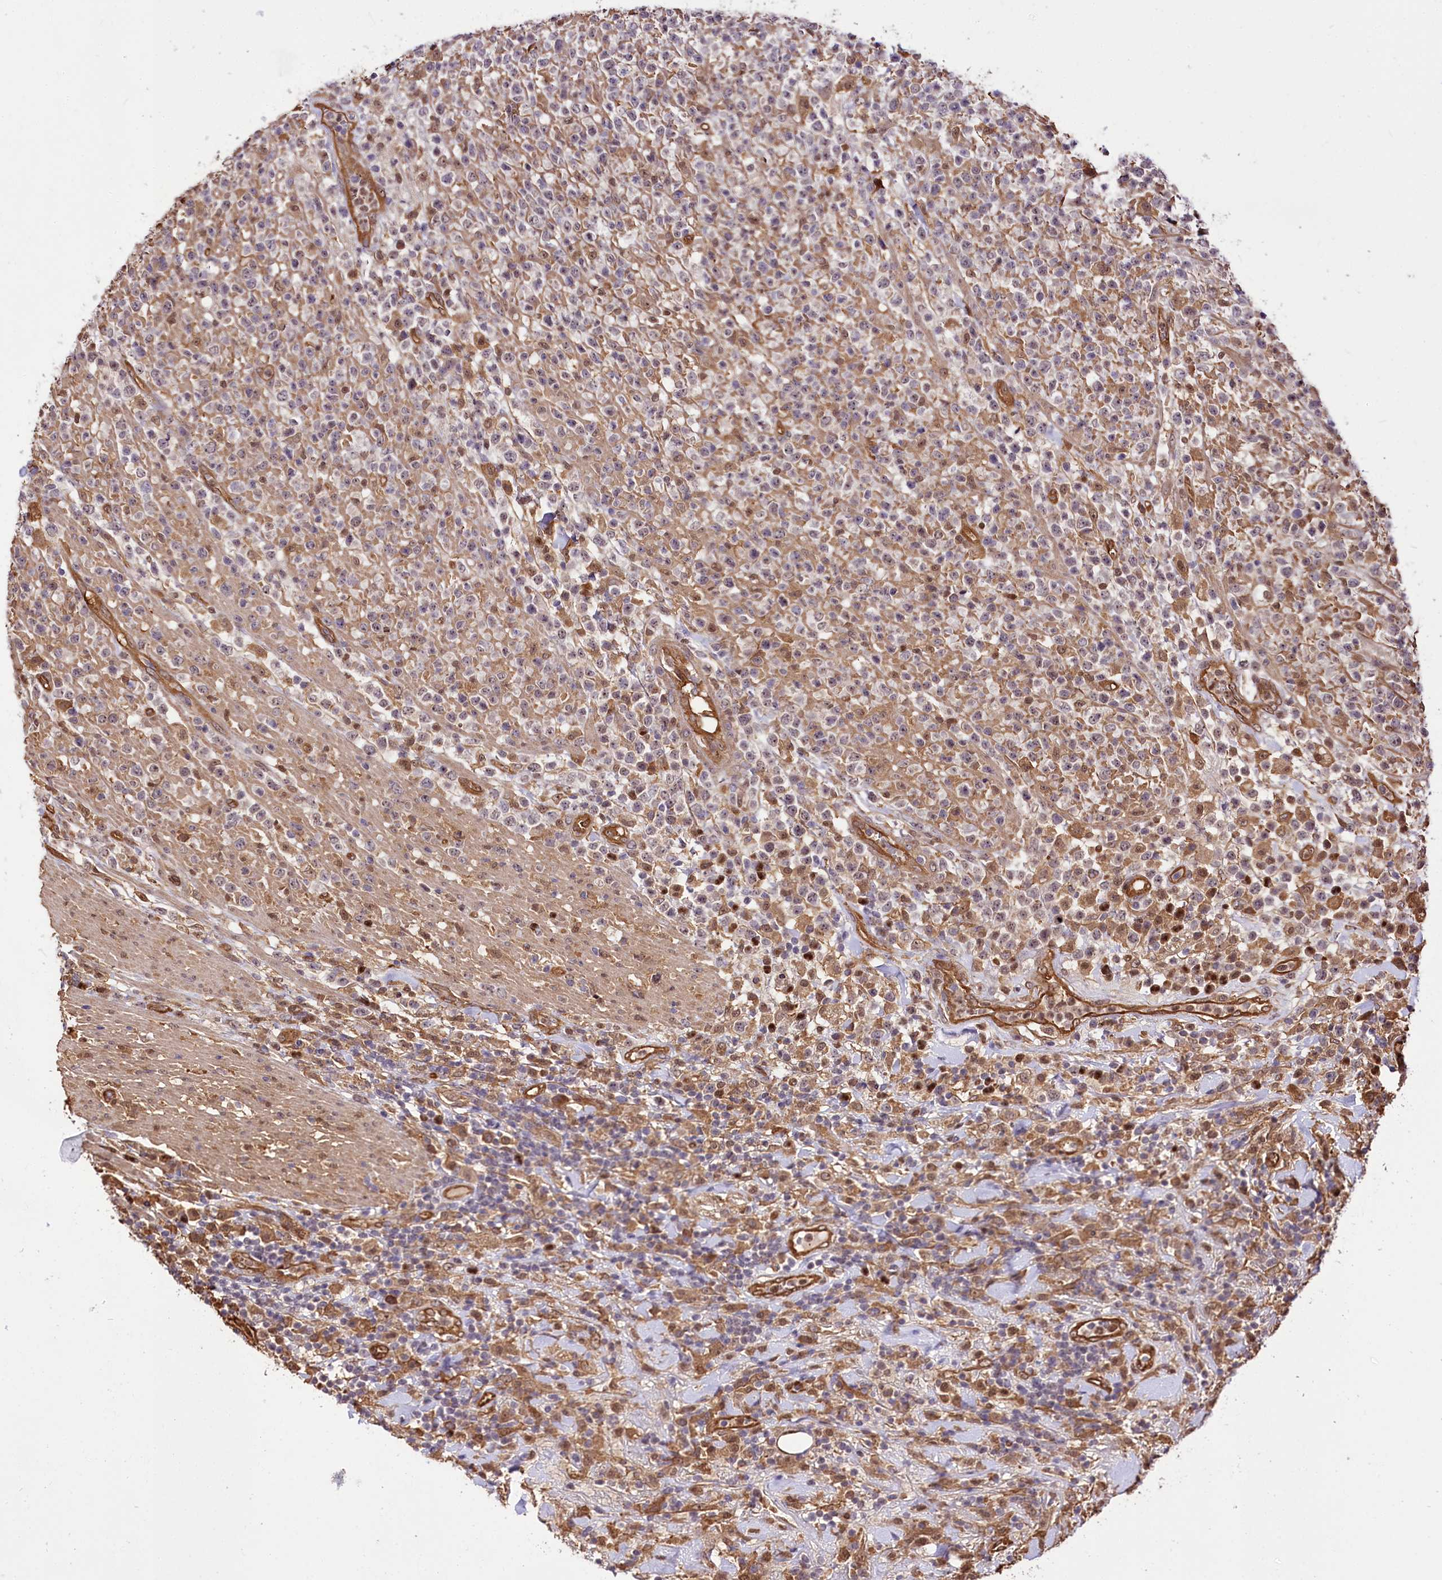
{"staining": {"intensity": "negative", "quantity": "none", "location": "none"}, "tissue": "lymphoma", "cell_type": "Tumor cells", "image_type": "cancer", "snomed": [{"axis": "morphology", "description": "Malignant lymphoma, non-Hodgkin's type, High grade"}, {"axis": "topography", "description": "Colon"}], "caption": "Immunohistochemistry (IHC) of human high-grade malignant lymphoma, non-Hodgkin's type shows no staining in tumor cells.", "gene": "GNL3L", "patient": {"sex": "female", "age": 53}}